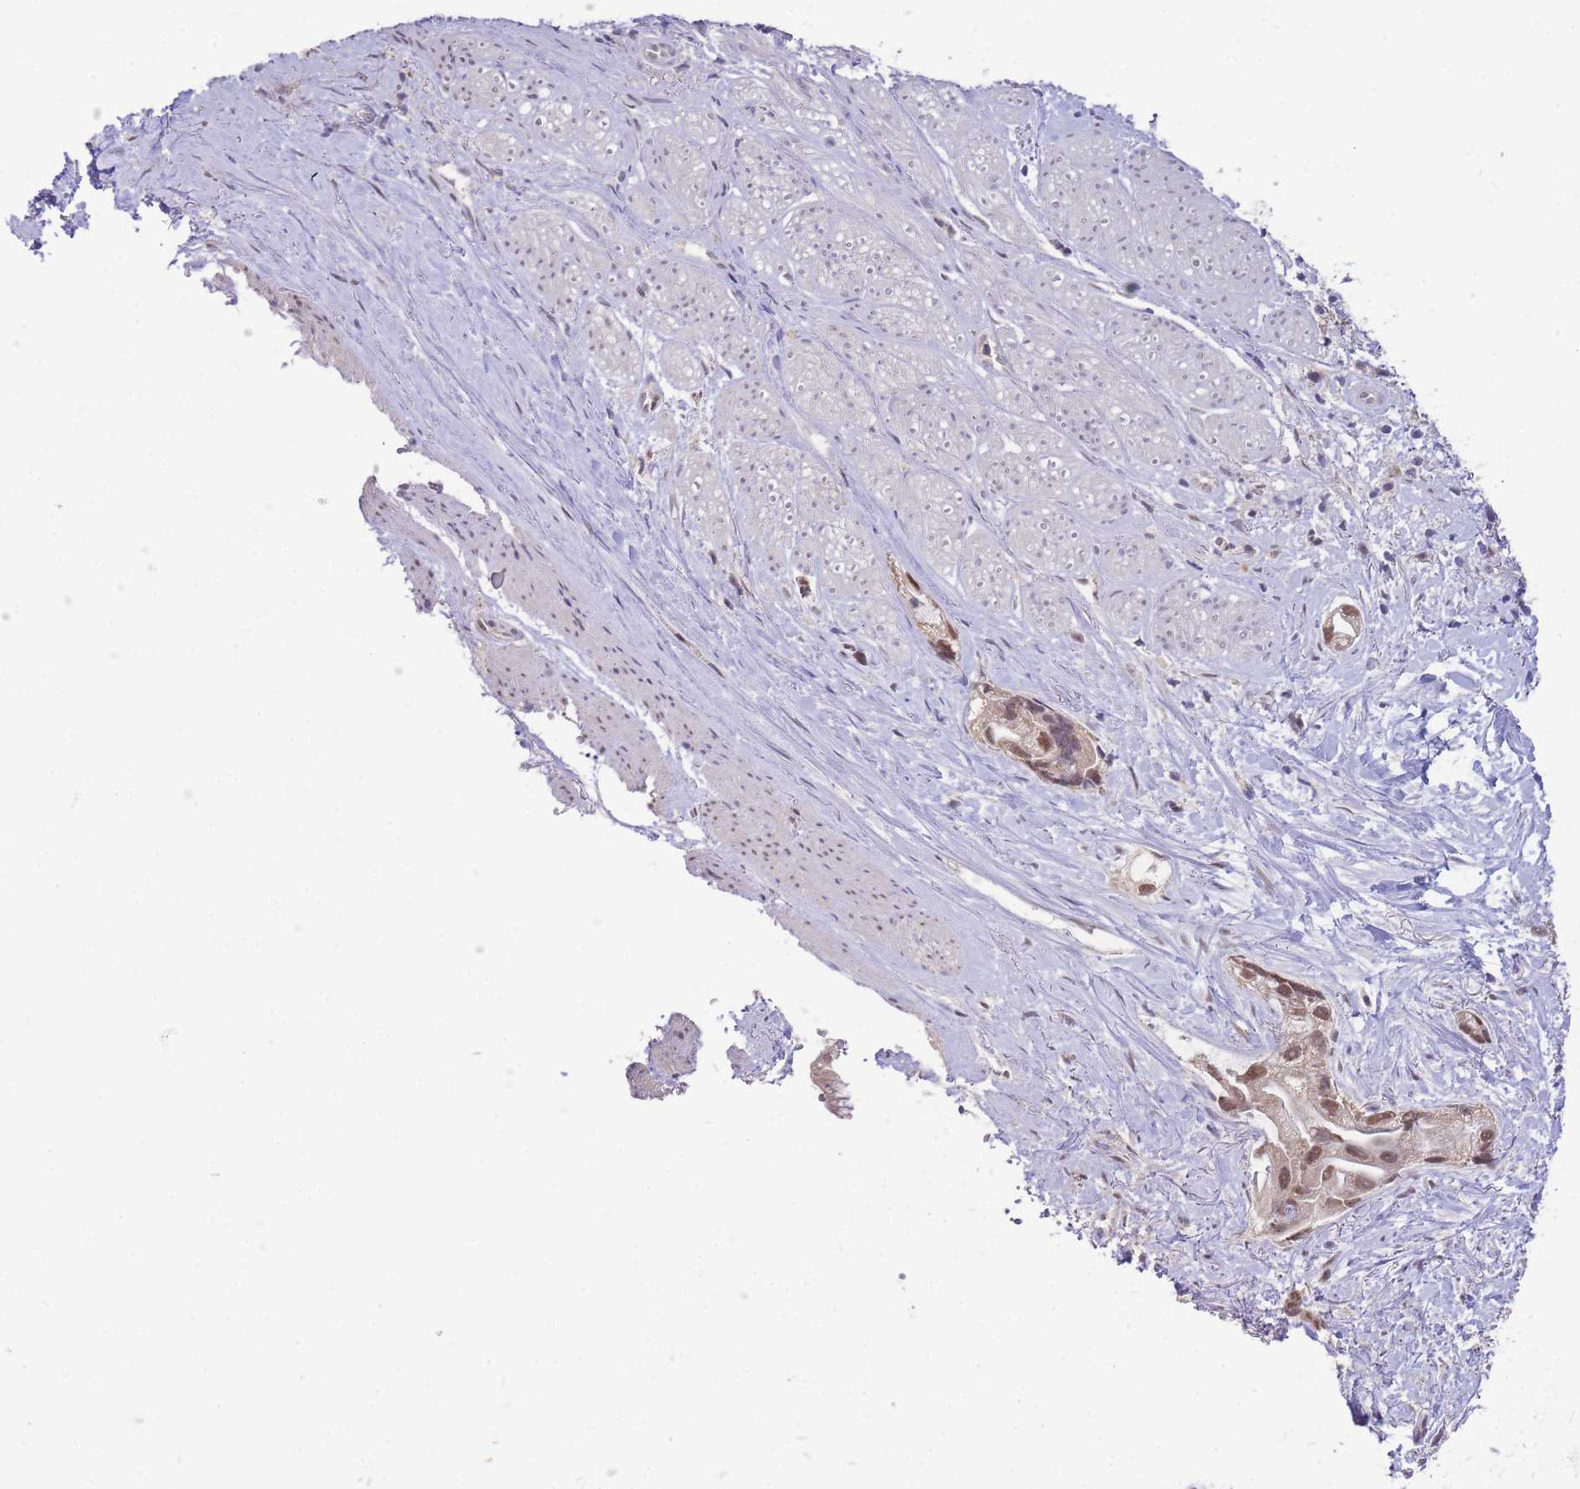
{"staining": {"intensity": "moderate", "quantity": ">75%", "location": "cytoplasmic/membranous,nuclear"}, "tissue": "stomach cancer", "cell_type": "Tumor cells", "image_type": "cancer", "snomed": [{"axis": "morphology", "description": "Adenocarcinoma, NOS"}, {"axis": "topography", "description": "Stomach"}], "caption": "Immunohistochemistry micrograph of neoplastic tissue: human stomach cancer stained using IHC reveals medium levels of moderate protein expression localized specifically in the cytoplasmic/membranous and nuclear of tumor cells, appearing as a cytoplasmic/membranous and nuclear brown color.", "gene": "PUS10", "patient": {"sex": "male", "age": 55}}